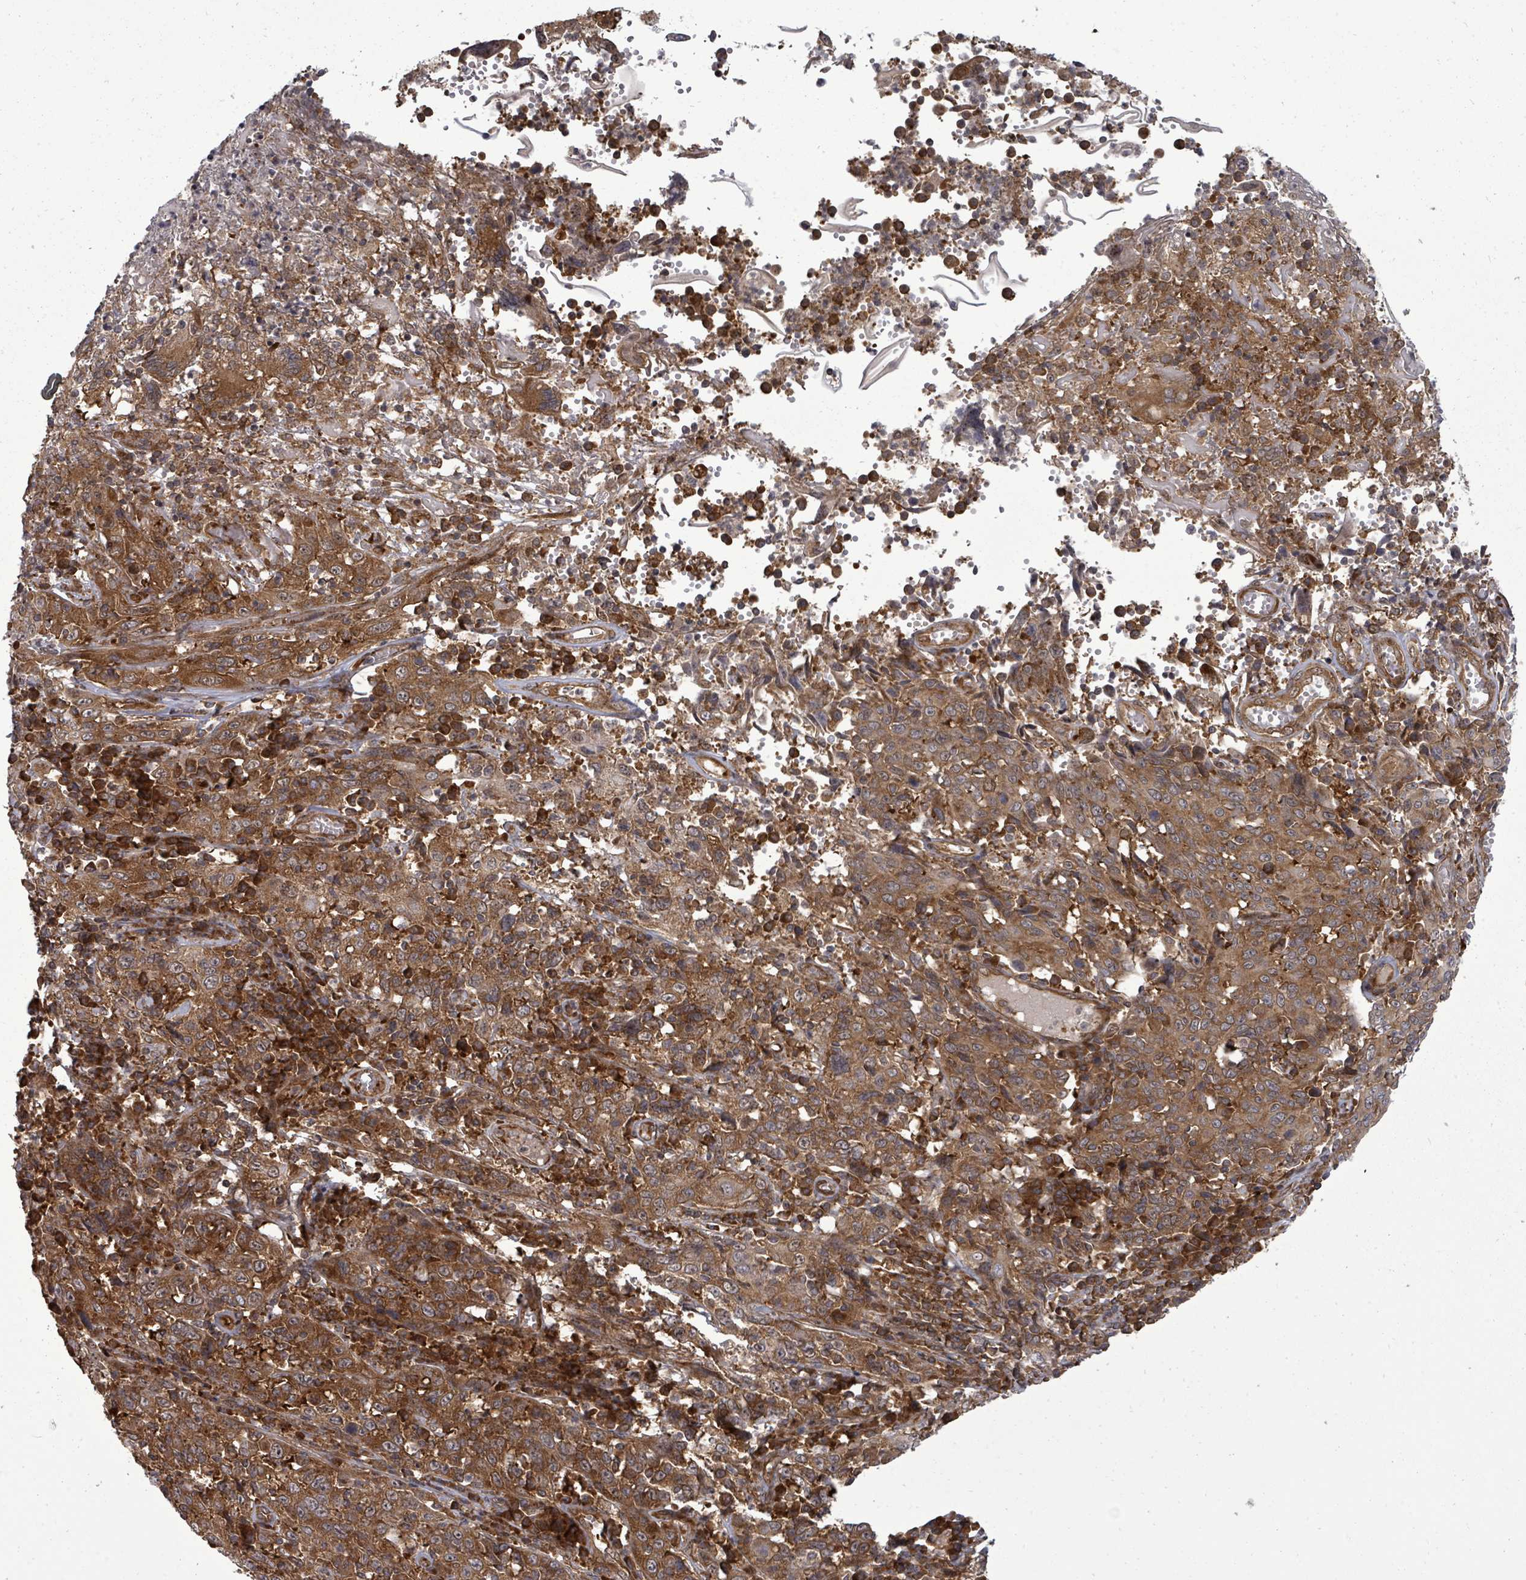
{"staining": {"intensity": "strong", "quantity": ">75%", "location": "cytoplasmic/membranous"}, "tissue": "cervical cancer", "cell_type": "Tumor cells", "image_type": "cancer", "snomed": [{"axis": "morphology", "description": "Squamous cell carcinoma, NOS"}, {"axis": "topography", "description": "Cervix"}], "caption": "IHC of human cervical squamous cell carcinoma shows high levels of strong cytoplasmic/membranous expression in about >75% of tumor cells.", "gene": "EIF3C", "patient": {"sex": "female", "age": 46}}